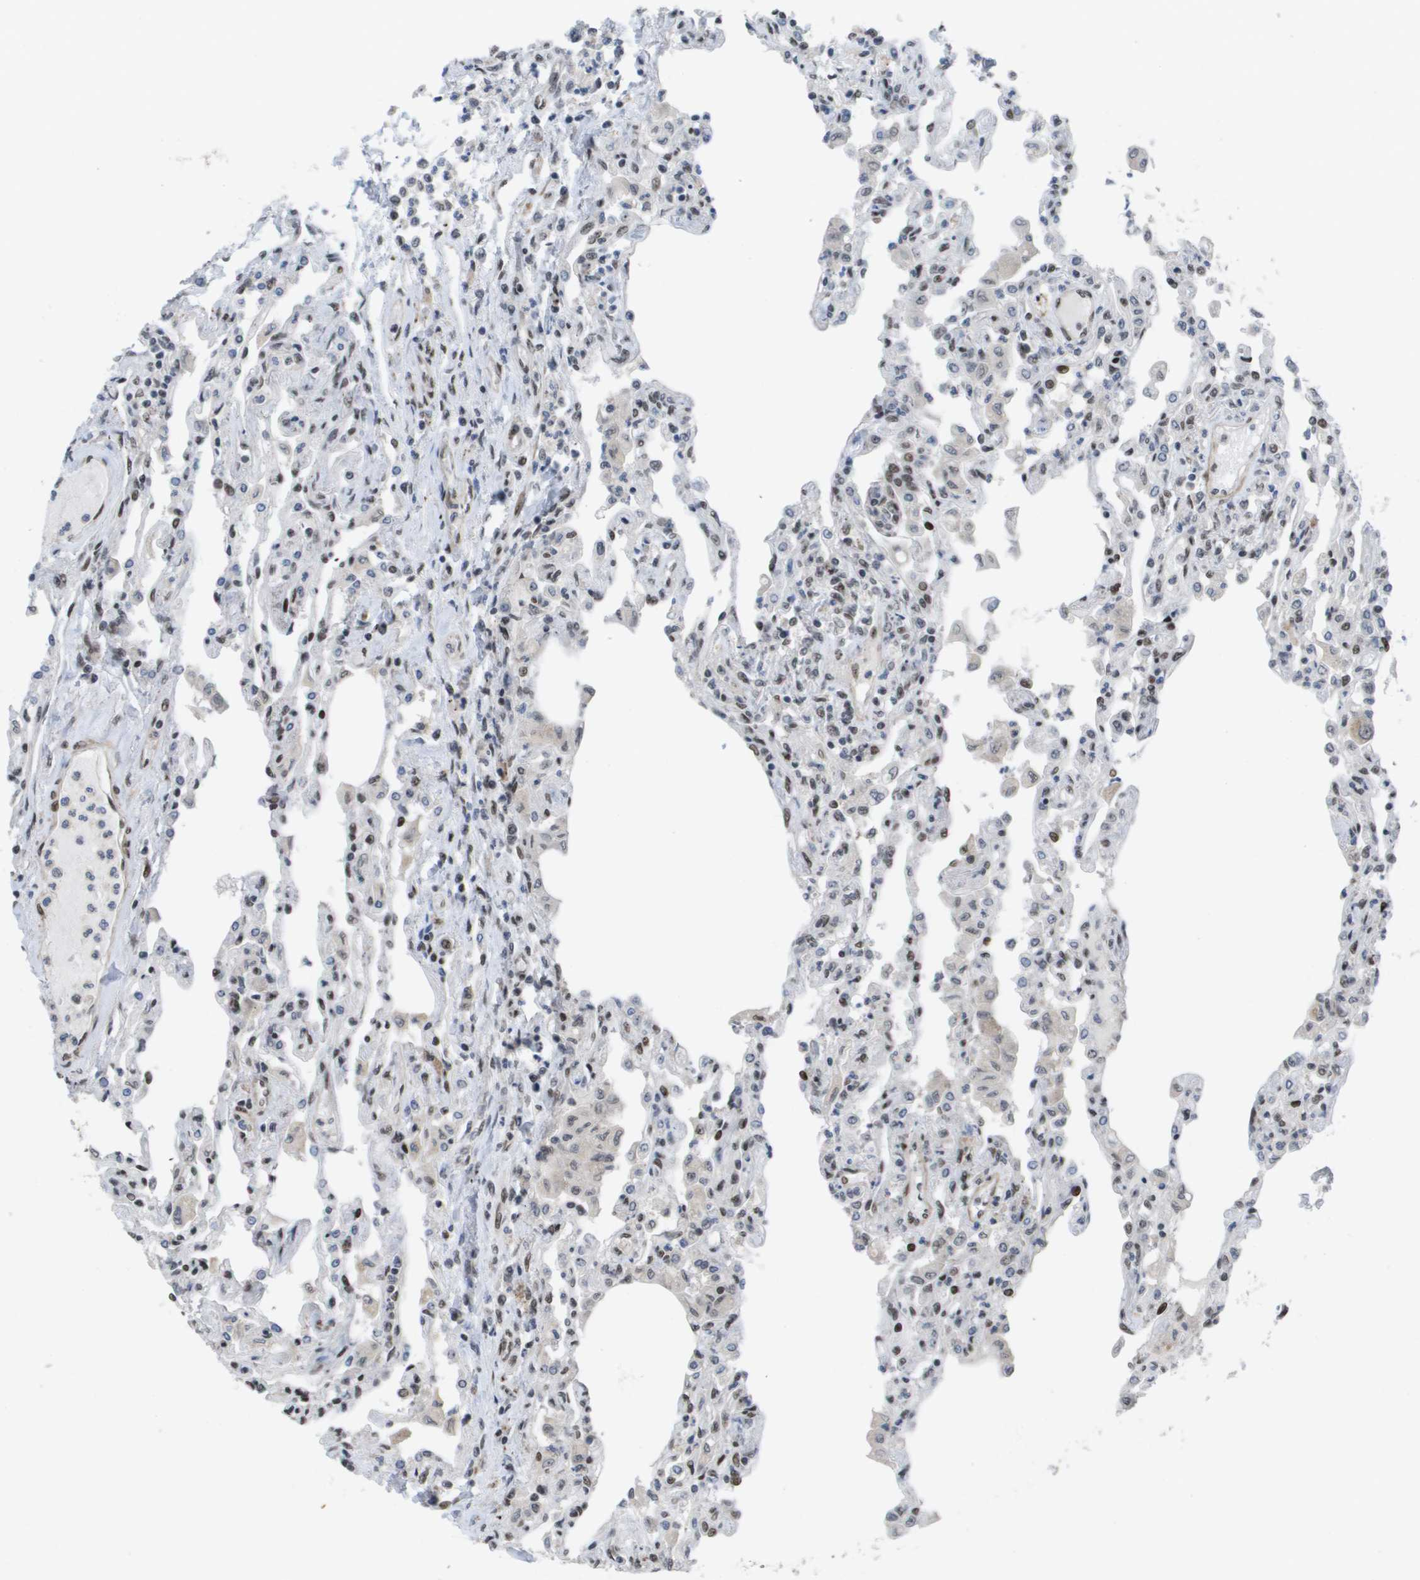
{"staining": {"intensity": "strong", "quantity": "25%-75%", "location": "nuclear"}, "tissue": "lung", "cell_type": "Alveolar cells", "image_type": "normal", "snomed": [{"axis": "morphology", "description": "Normal tissue, NOS"}, {"axis": "topography", "description": "Bronchus"}, {"axis": "topography", "description": "Lung"}], "caption": "Strong nuclear protein staining is present in about 25%-75% of alveolar cells in lung. (DAB IHC with brightfield microscopy, high magnification).", "gene": "CDT1", "patient": {"sex": "female", "age": 49}}